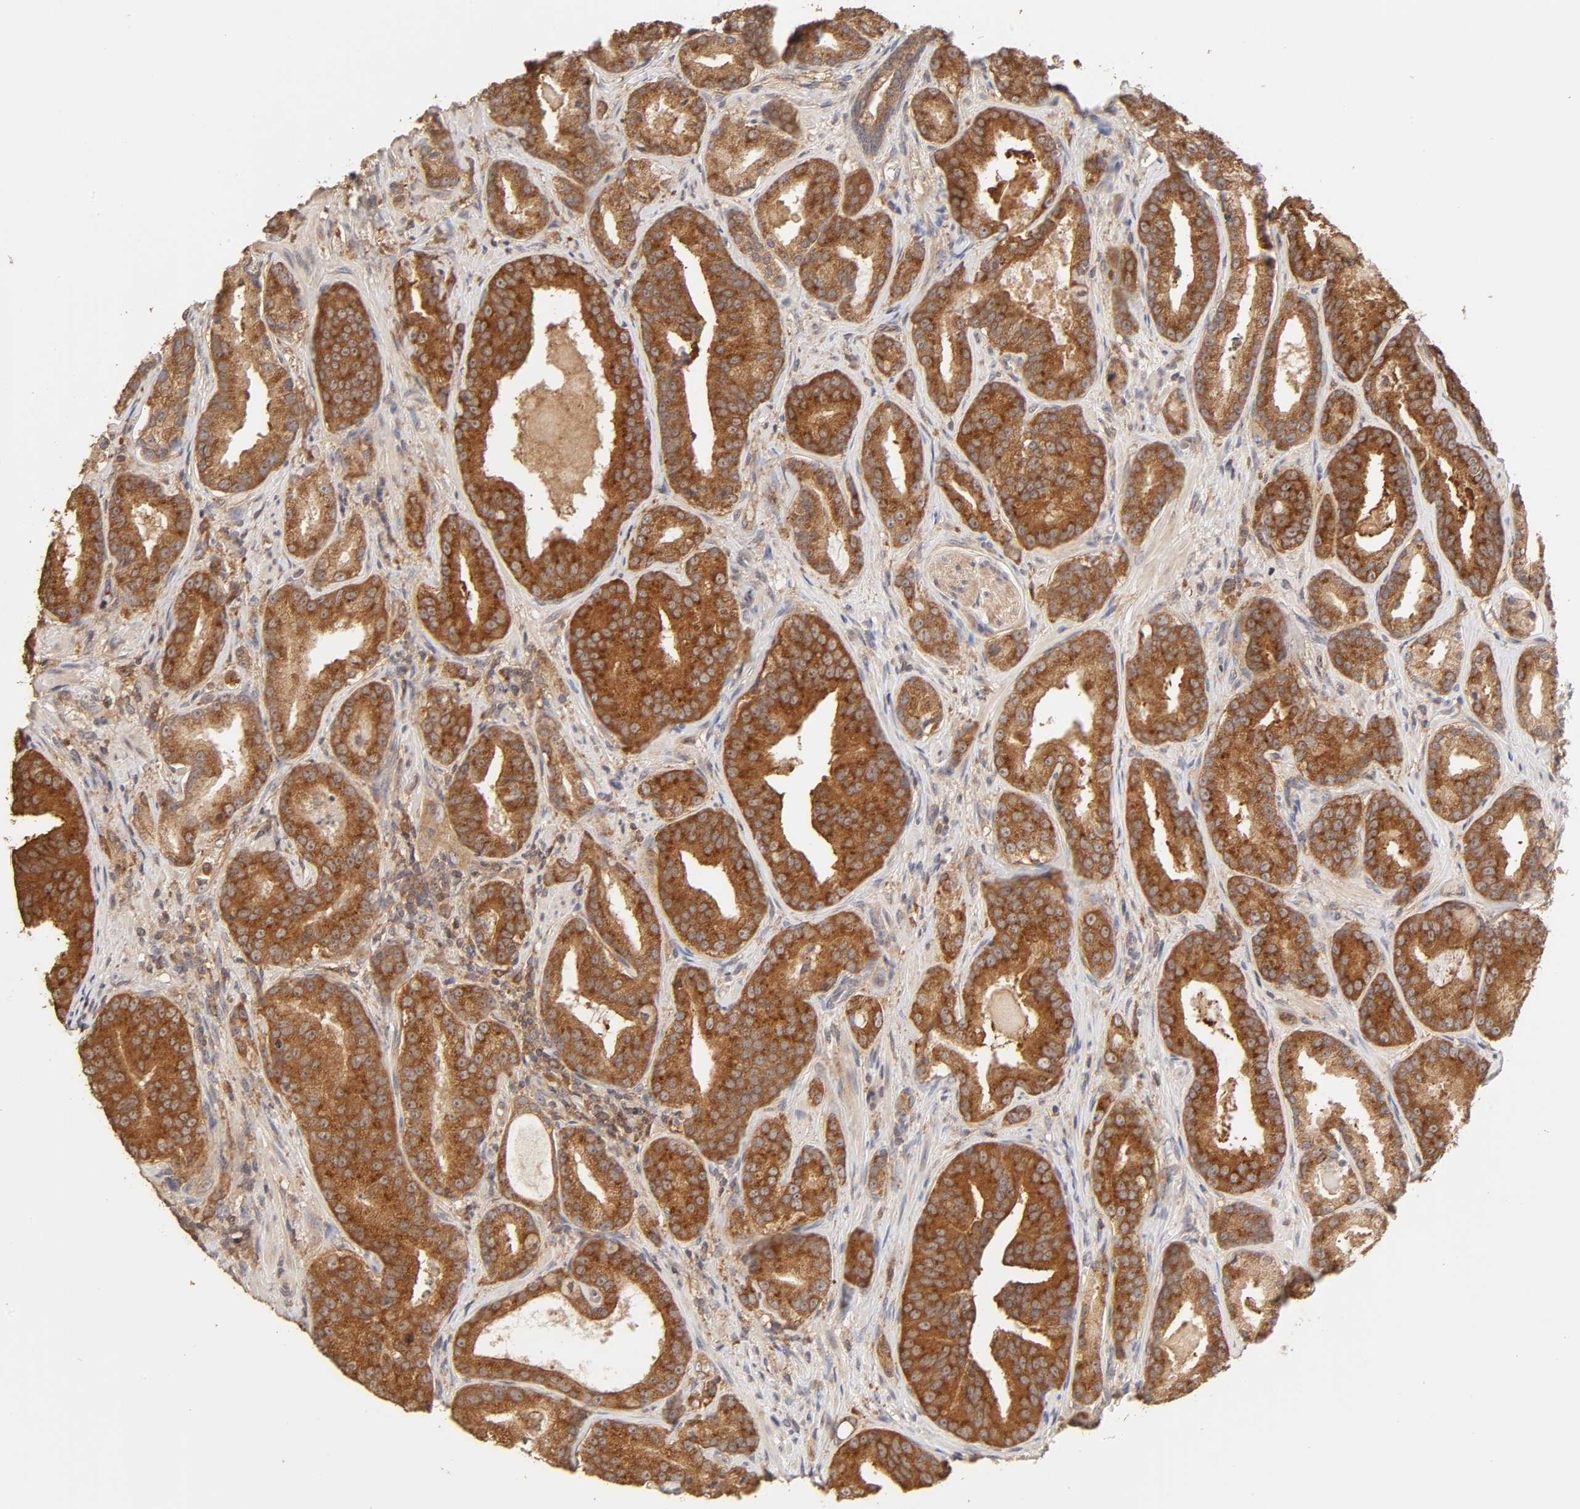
{"staining": {"intensity": "strong", "quantity": ">75%", "location": "cytoplasmic/membranous"}, "tissue": "prostate cancer", "cell_type": "Tumor cells", "image_type": "cancer", "snomed": [{"axis": "morphology", "description": "Adenocarcinoma, Low grade"}, {"axis": "topography", "description": "Prostate"}], "caption": "Prostate cancer stained with a brown dye demonstrates strong cytoplasmic/membranous positive positivity in about >75% of tumor cells.", "gene": "AP1G2", "patient": {"sex": "male", "age": 63}}